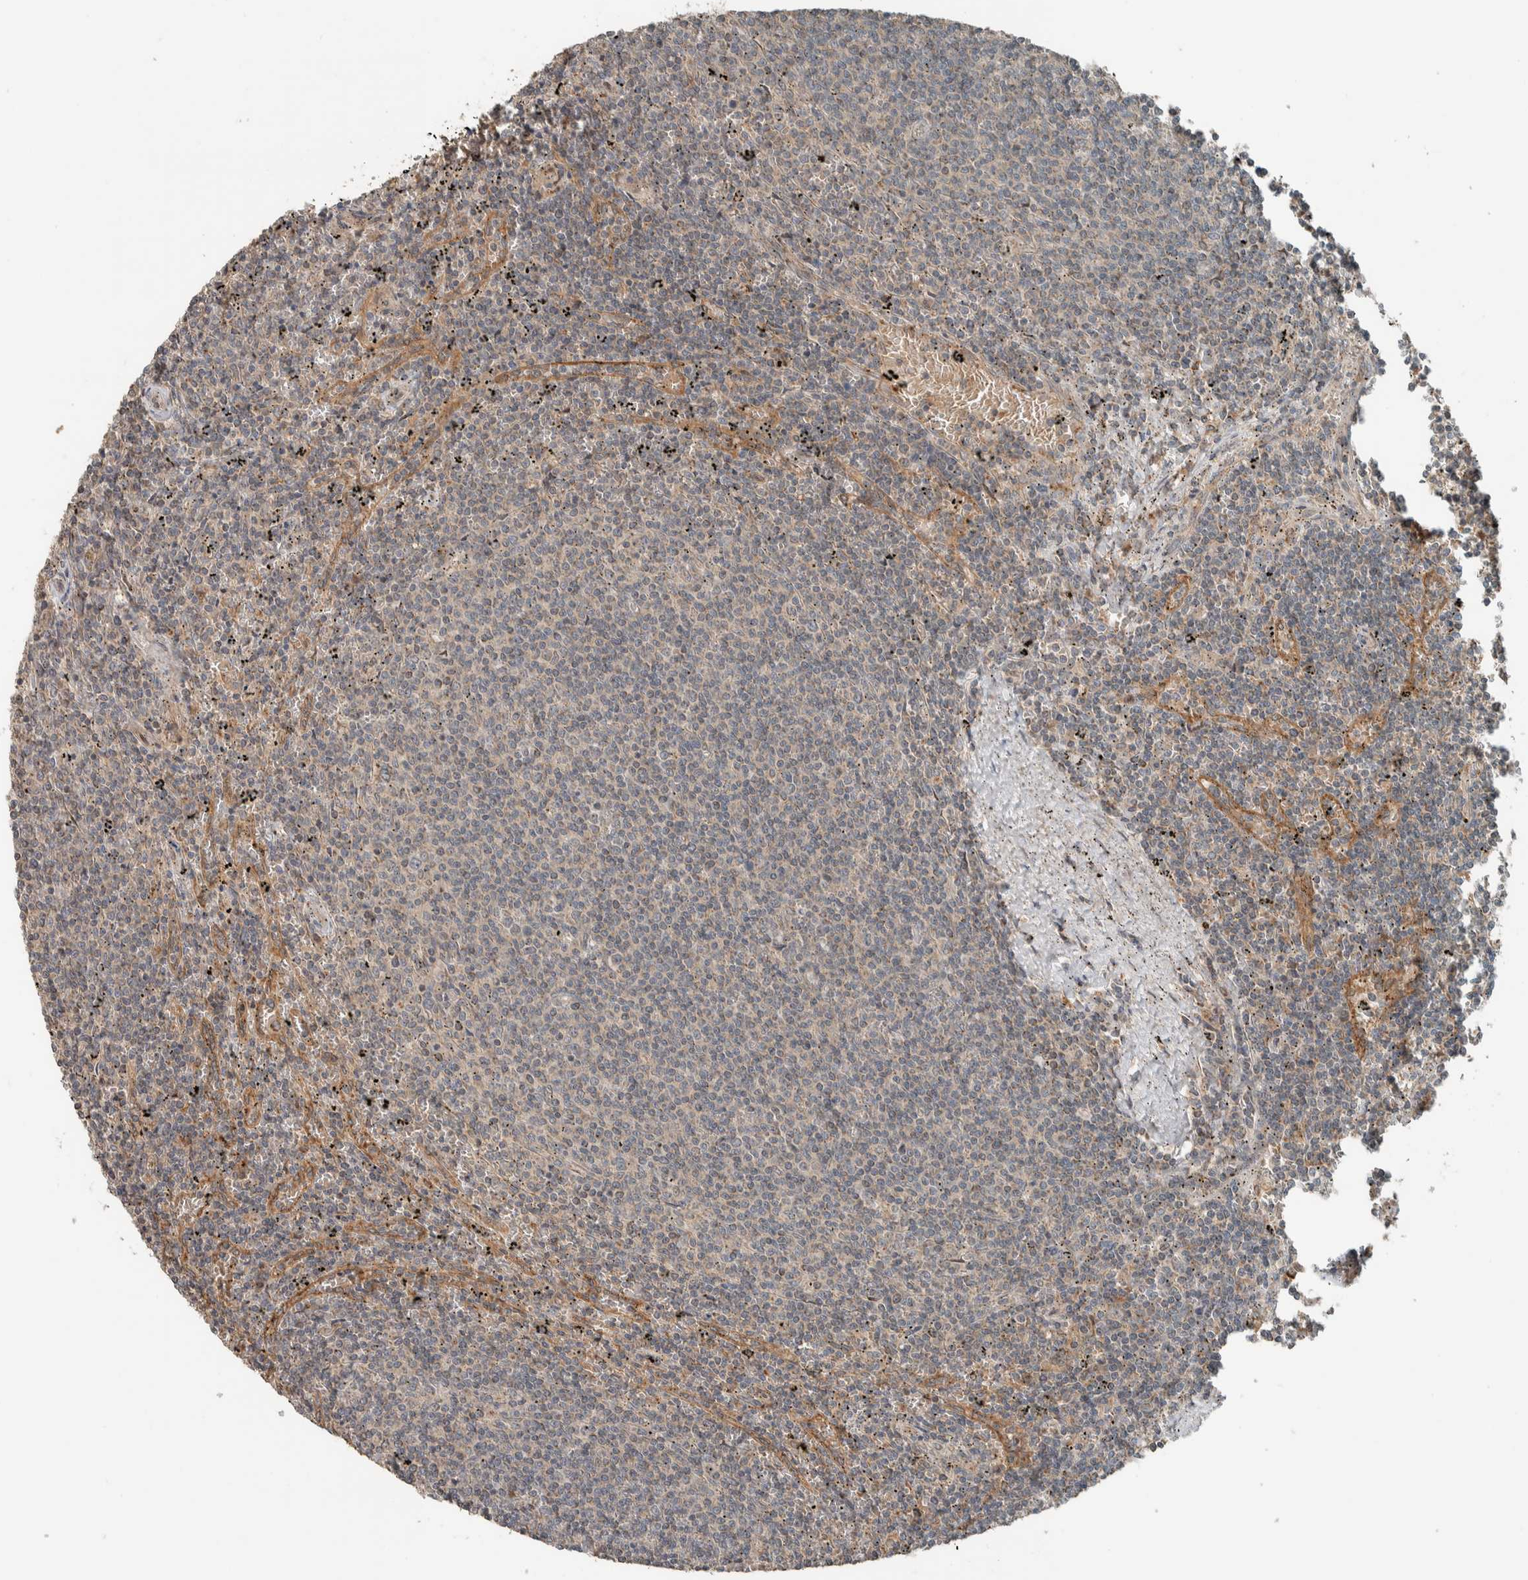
{"staining": {"intensity": "weak", "quantity": "<25%", "location": "cytoplasmic/membranous"}, "tissue": "lymphoma", "cell_type": "Tumor cells", "image_type": "cancer", "snomed": [{"axis": "morphology", "description": "Malignant lymphoma, non-Hodgkin's type, Low grade"}, {"axis": "topography", "description": "Spleen"}], "caption": "The immunohistochemistry image has no significant staining in tumor cells of low-grade malignant lymphoma, non-Hodgkin's type tissue.", "gene": "NBR1", "patient": {"sex": "female", "age": 50}}